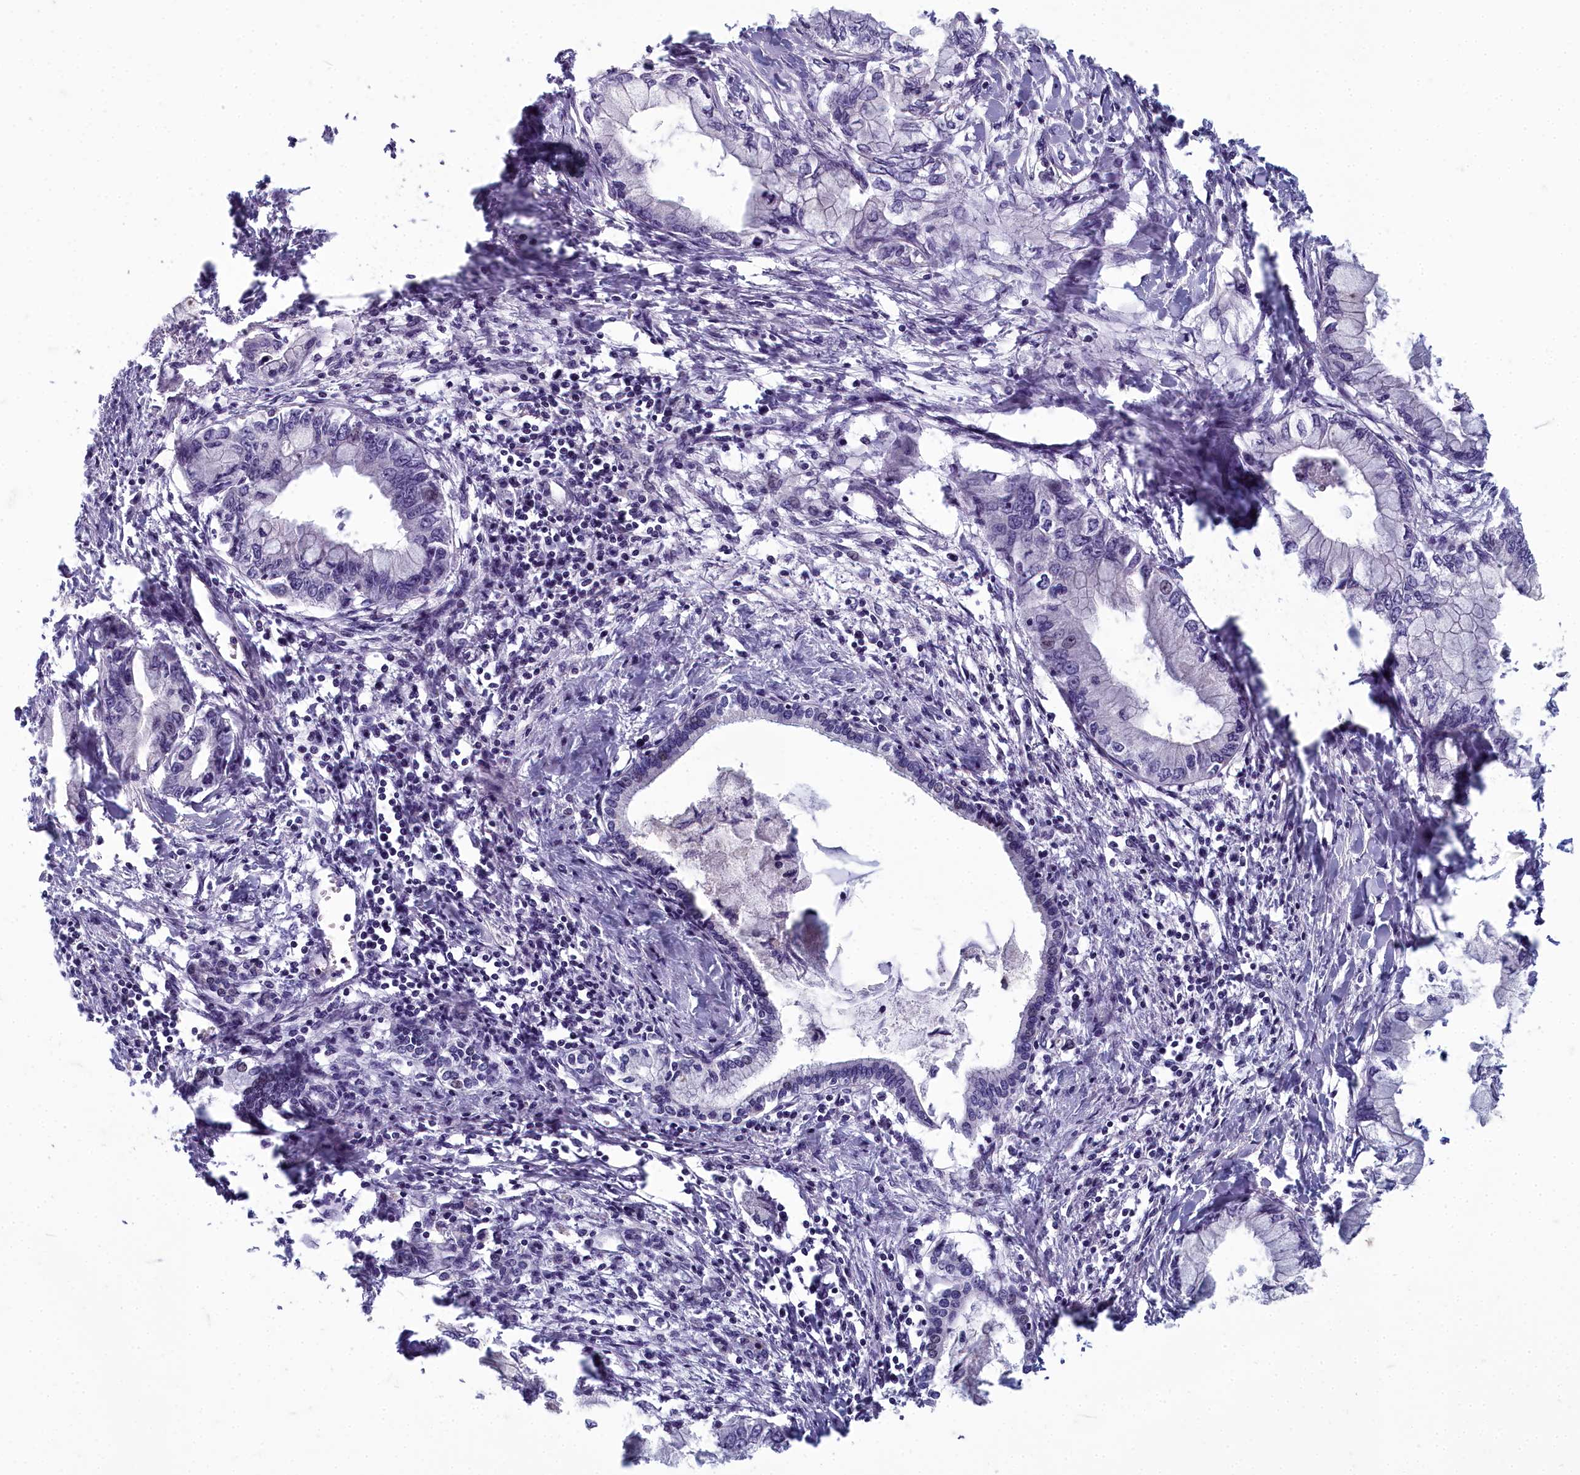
{"staining": {"intensity": "negative", "quantity": "none", "location": "none"}, "tissue": "pancreatic cancer", "cell_type": "Tumor cells", "image_type": "cancer", "snomed": [{"axis": "morphology", "description": "Adenocarcinoma, NOS"}, {"axis": "topography", "description": "Pancreas"}], "caption": "Tumor cells show no significant staining in pancreatic cancer (adenocarcinoma).", "gene": "INSYN2A", "patient": {"sex": "male", "age": 48}}